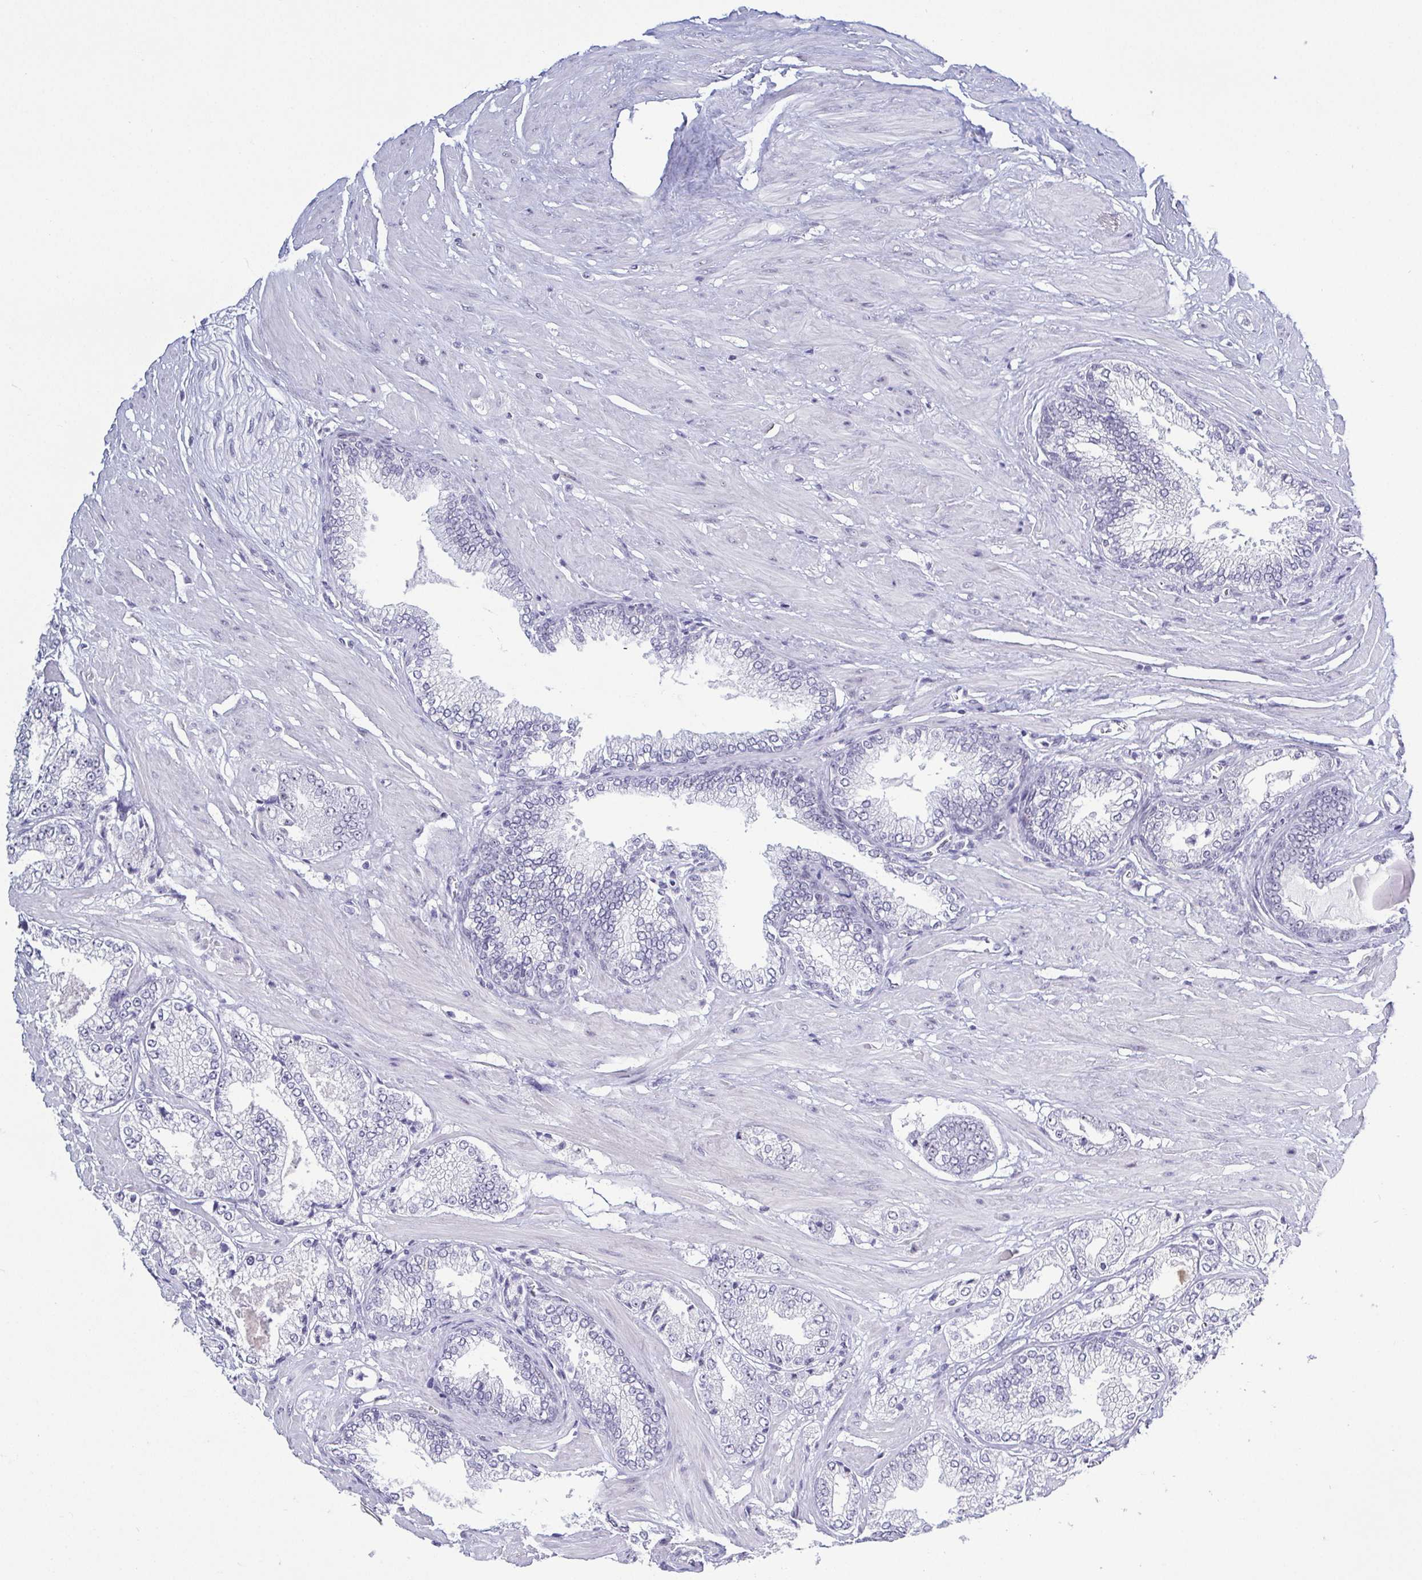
{"staining": {"intensity": "negative", "quantity": "none", "location": "none"}, "tissue": "prostate cancer", "cell_type": "Tumor cells", "image_type": "cancer", "snomed": [{"axis": "morphology", "description": "Adenocarcinoma, High grade"}, {"axis": "topography", "description": "Prostate"}], "caption": "Tumor cells are negative for brown protein staining in prostate adenocarcinoma (high-grade). The staining was performed using DAB to visualize the protein expression in brown, while the nuclei were stained in blue with hematoxylin (Magnification: 20x).", "gene": "BZW1", "patient": {"sex": "male", "age": 64}}